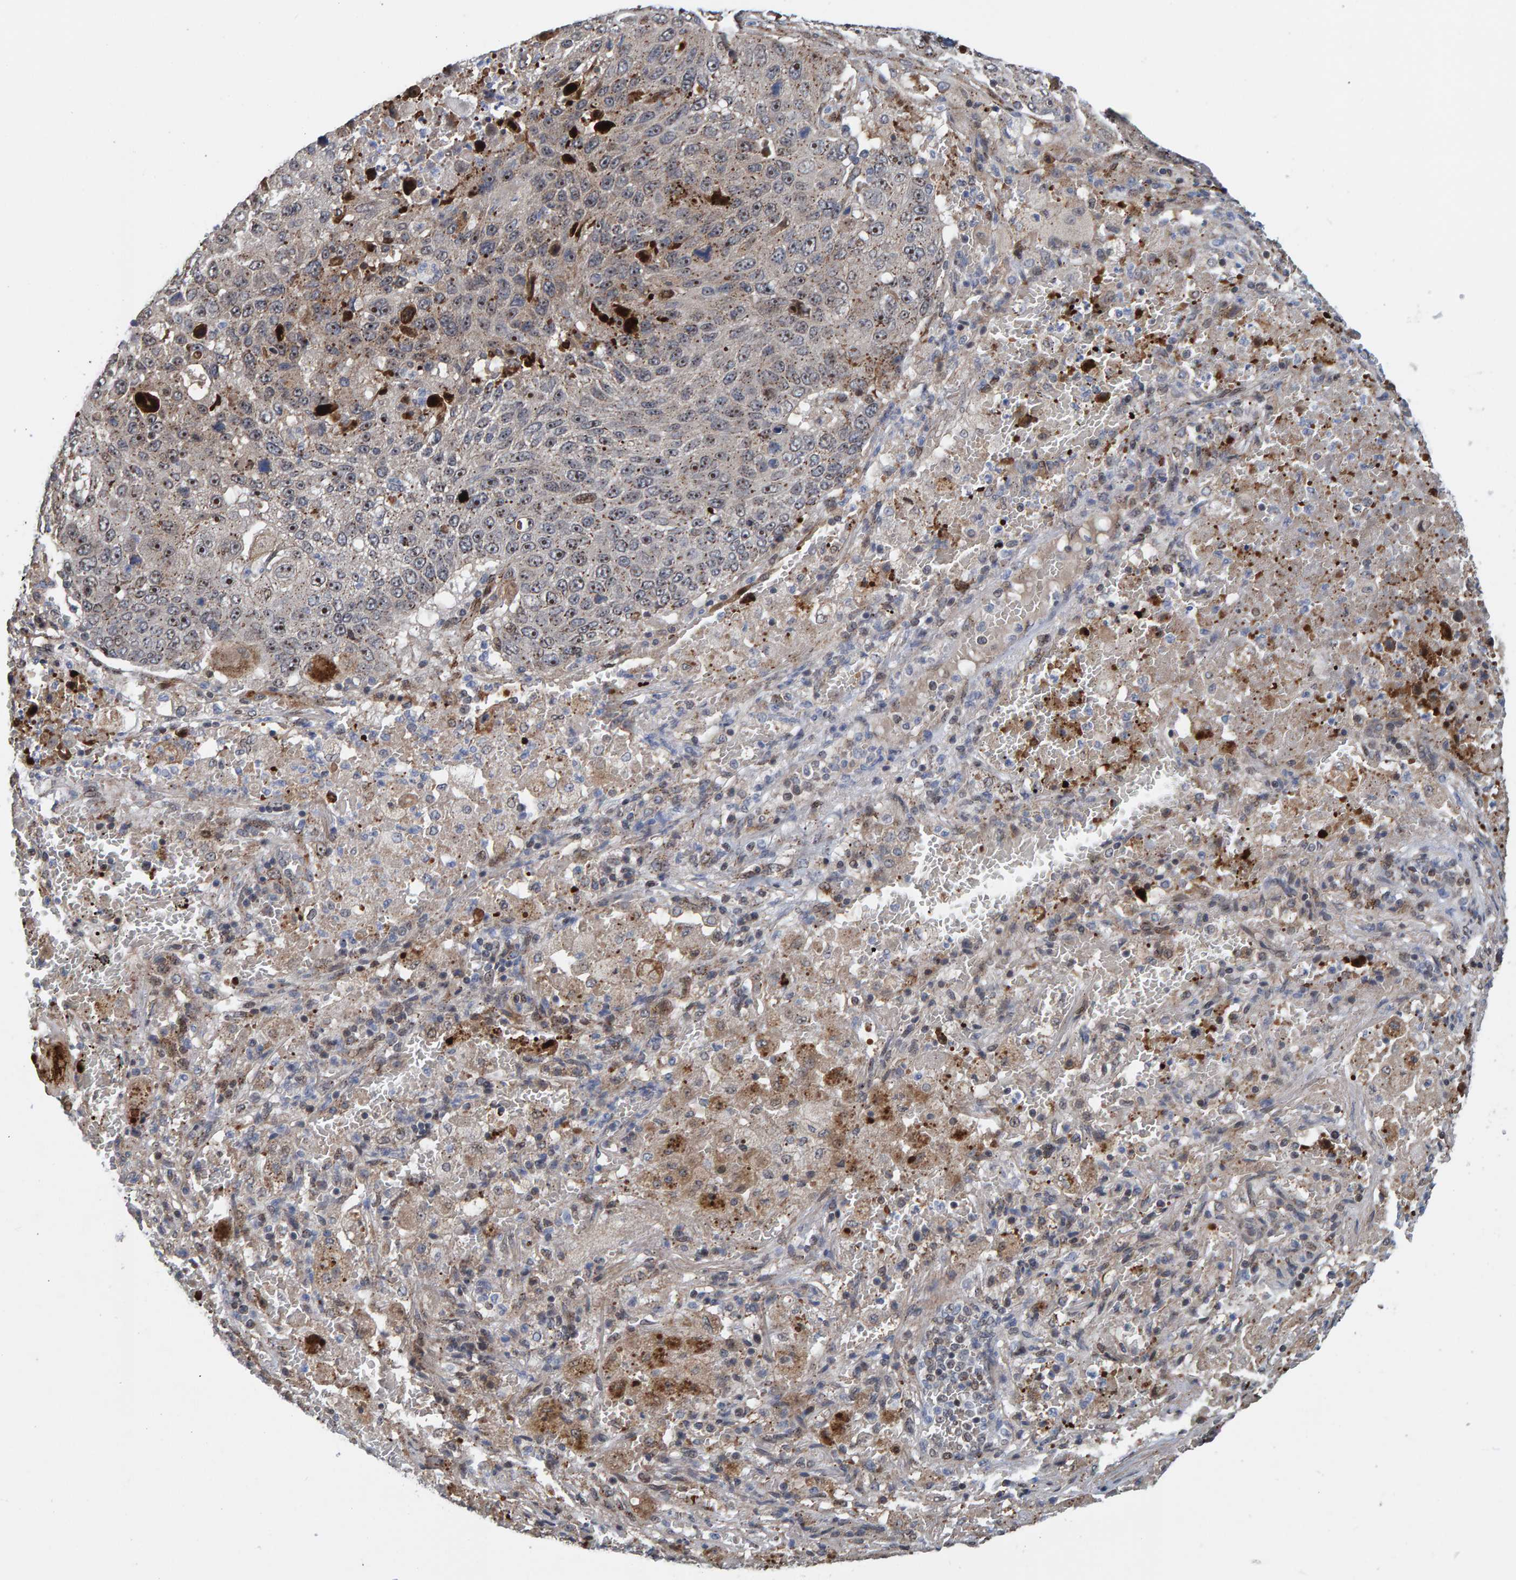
{"staining": {"intensity": "moderate", "quantity": "25%-75%", "location": "cytoplasmic/membranous,nuclear"}, "tissue": "lung cancer", "cell_type": "Tumor cells", "image_type": "cancer", "snomed": [{"axis": "morphology", "description": "Squamous cell carcinoma, NOS"}, {"axis": "topography", "description": "Lung"}], "caption": "Immunohistochemistry photomicrograph of squamous cell carcinoma (lung) stained for a protein (brown), which exhibits medium levels of moderate cytoplasmic/membranous and nuclear expression in approximately 25%-75% of tumor cells.", "gene": "CCDC25", "patient": {"sex": "male", "age": 61}}